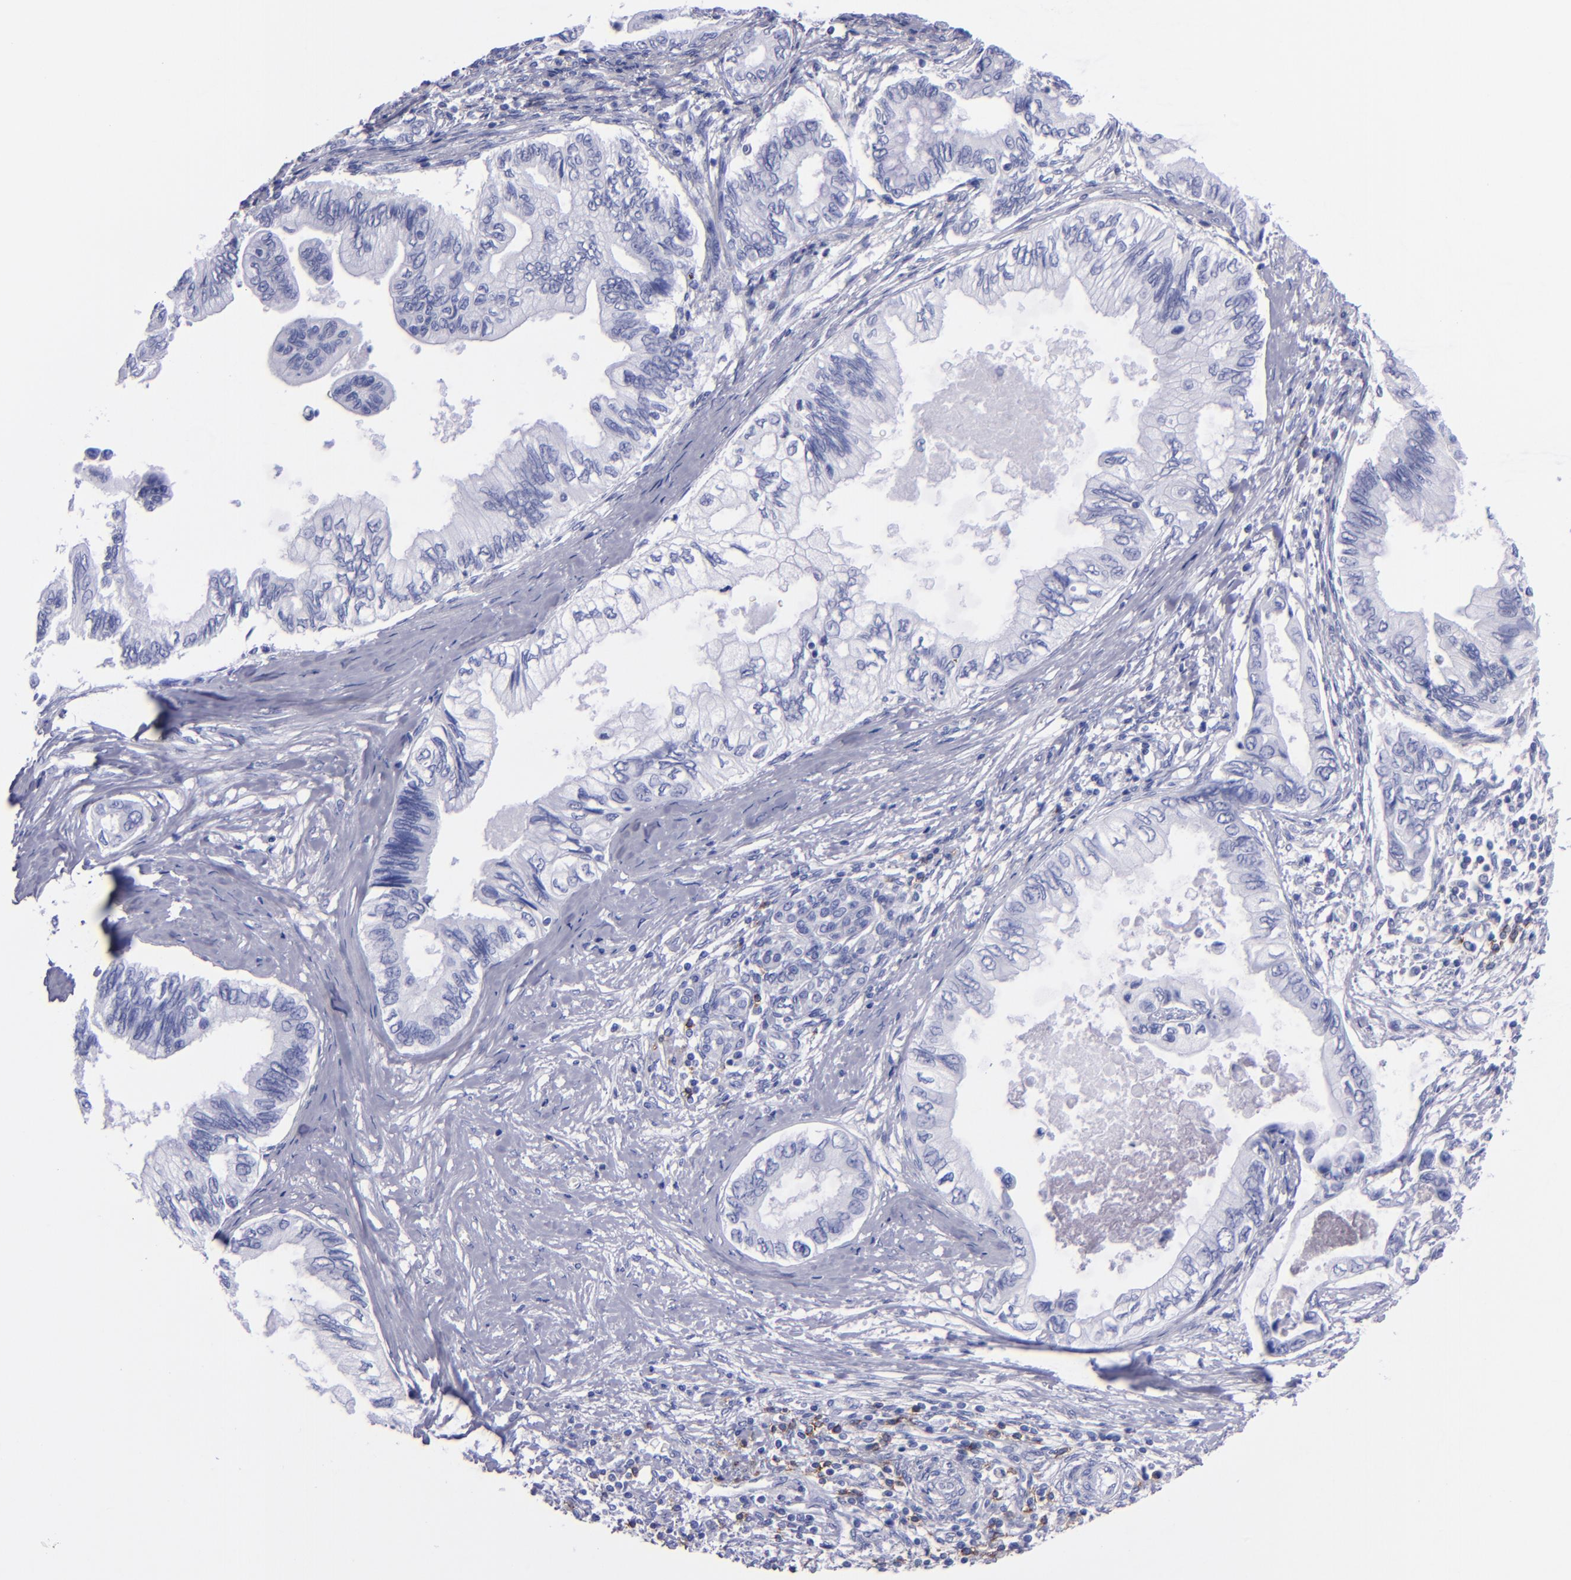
{"staining": {"intensity": "negative", "quantity": "none", "location": "none"}, "tissue": "pancreatic cancer", "cell_type": "Tumor cells", "image_type": "cancer", "snomed": [{"axis": "morphology", "description": "Adenocarcinoma, NOS"}, {"axis": "topography", "description": "Pancreas"}], "caption": "Immunohistochemistry micrograph of adenocarcinoma (pancreatic) stained for a protein (brown), which shows no positivity in tumor cells. (Brightfield microscopy of DAB immunohistochemistry (IHC) at high magnification).", "gene": "CD37", "patient": {"sex": "female", "age": 66}}